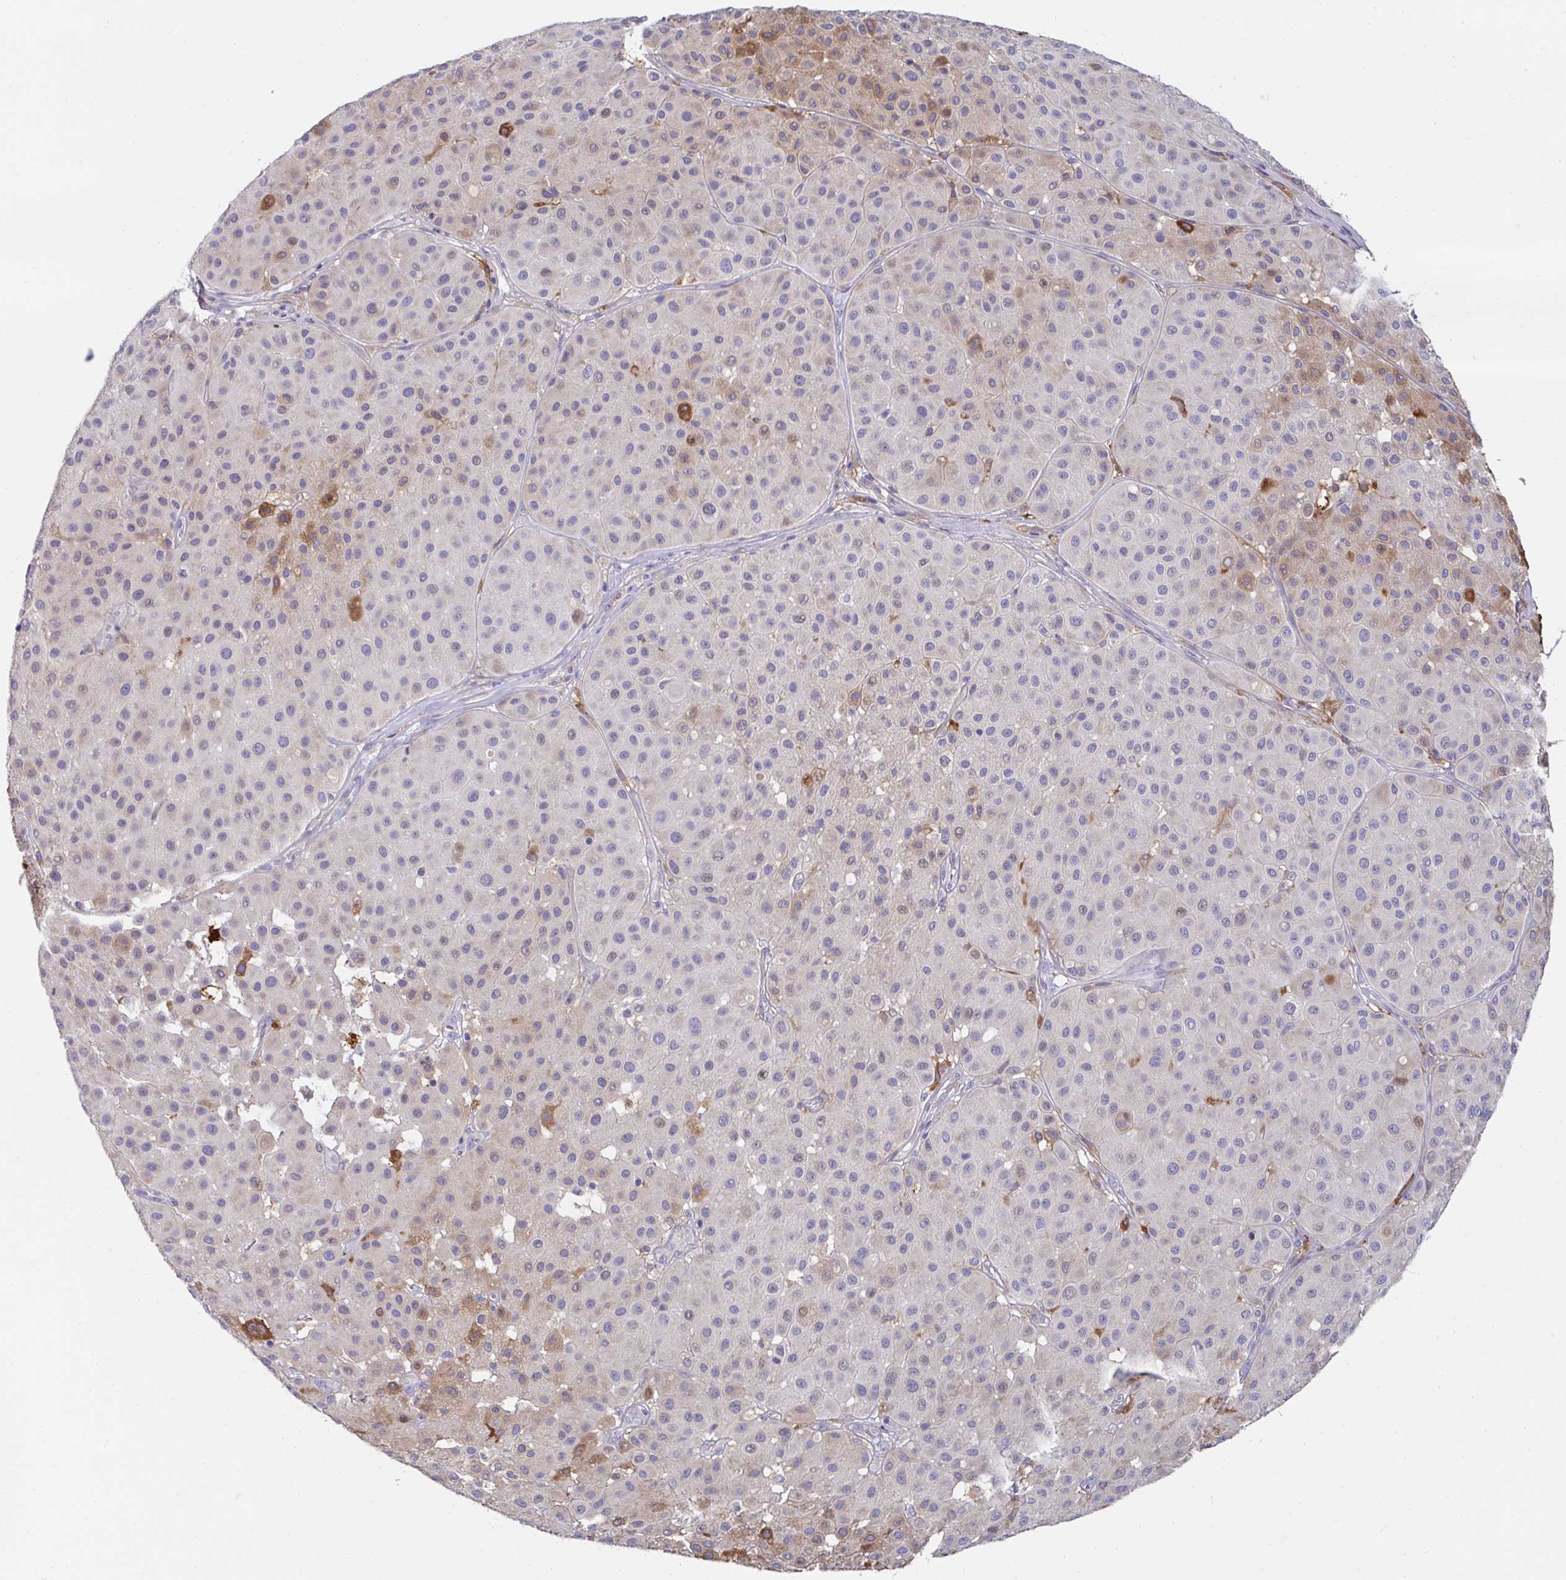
{"staining": {"intensity": "moderate", "quantity": "<25%", "location": "cytoplasmic/membranous"}, "tissue": "melanoma", "cell_type": "Tumor cells", "image_type": "cancer", "snomed": [{"axis": "morphology", "description": "Malignant melanoma, Metastatic site"}, {"axis": "topography", "description": "Smooth muscle"}], "caption": "Malignant melanoma (metastatic site) stained for a protein (brown) displays moderate cytoplasmic/membranous positive staining in approximately <25% of tumor cells.", "gene": "FBXL13", "patient": {"sex": "male", "age": 41}}